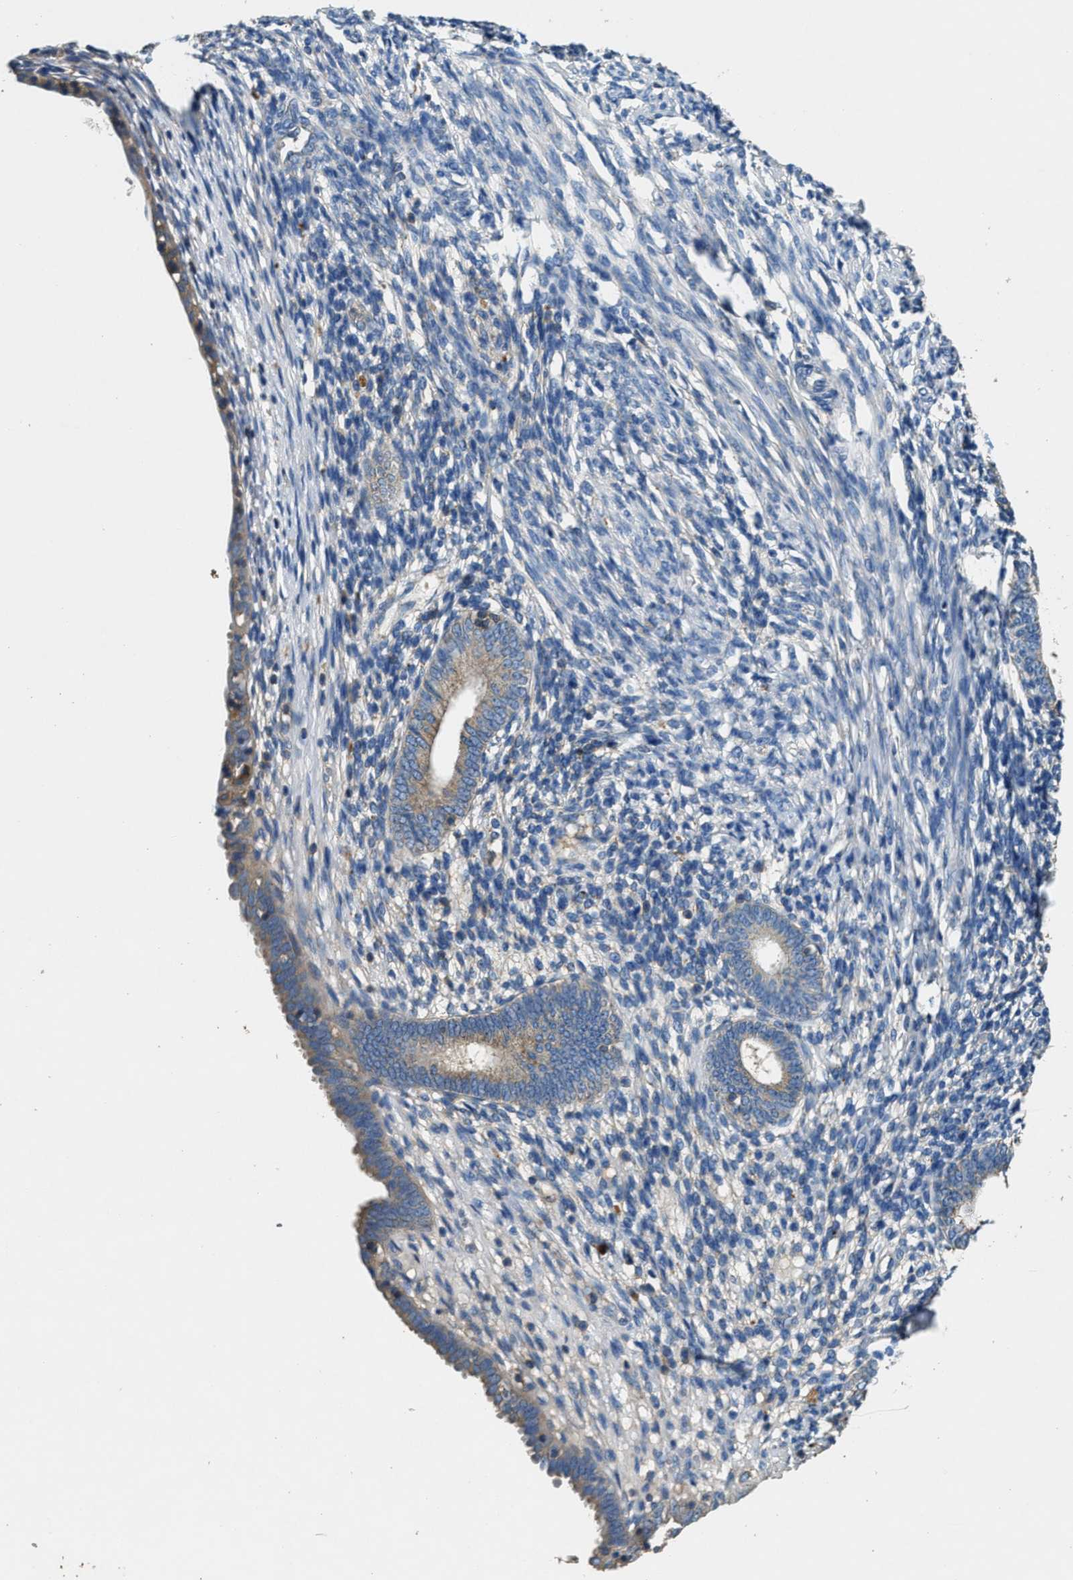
{"staining": {"intensity": "negative", "quantity": "none", "location": "none"}, "tissue": "endometrium", "cell_type": "Cells in endometrial stroma", "image_type": "normal", "snomed": [{"axis": "morphology", "description": "Normal tissue, NOS"}, {"axis": "morphology", "description": "Adenocarcinoma, NOS"}, {"axis": "topography", "description": "Endometrium"}], "caption": "A high-resolution photomicrograph shows IHC staining of unremarkable endometrium, which displays no significant expression in cells in endometrial stroma.", "gene": "BLOC1S1", "patient": {"sex": "female", "age": 57}}